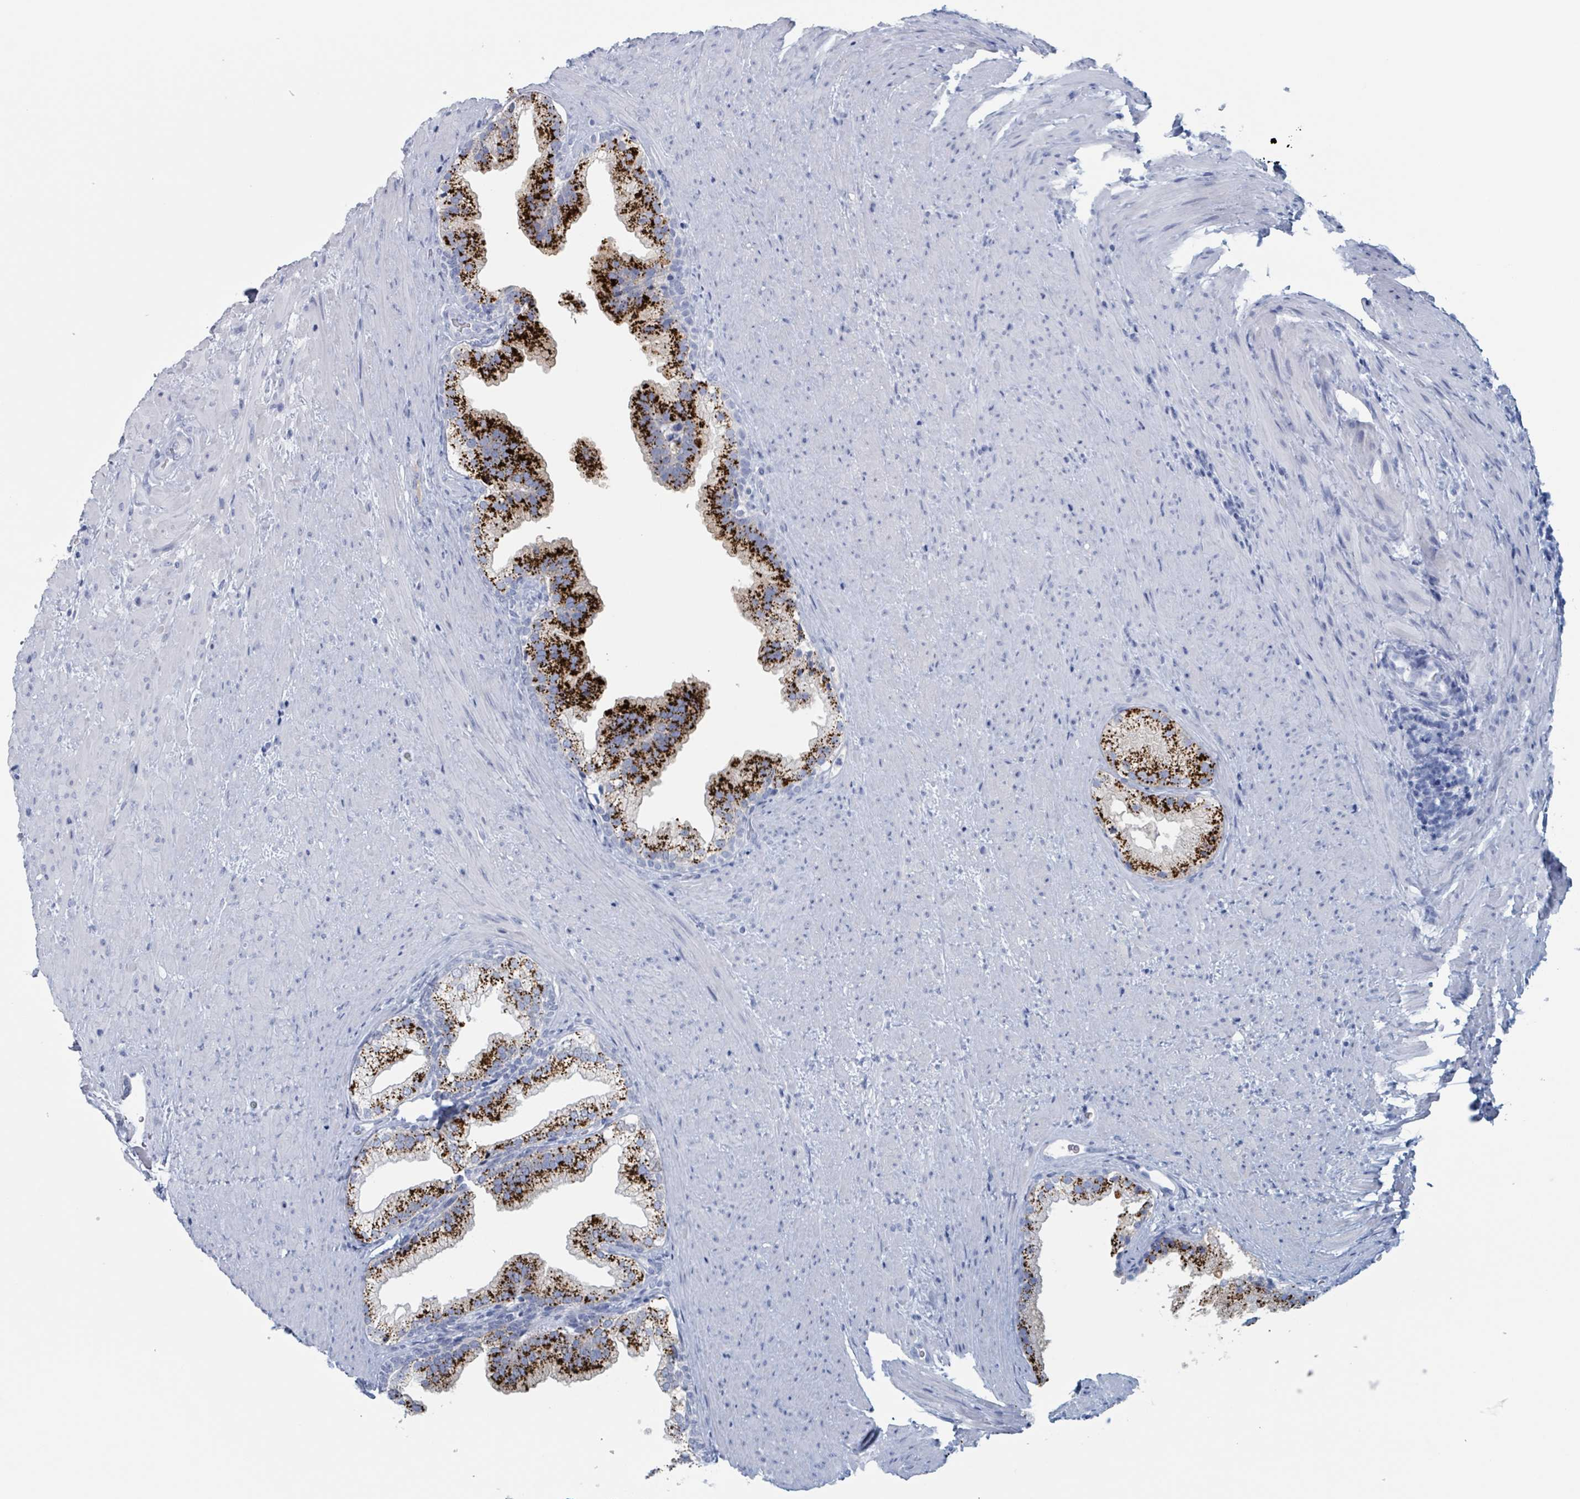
{"staining": {"intensity": "strong", "quantity": "25%-75%", "location": "cytoplasmic/membranous"}, "tissue": "prostate", "cell_type": "Glandular cells", "image_type": "normal", "snomed": [{"axis": "morphology", "description": "Normal tissue, NOS"}, {"axis": "topography", "description": "Prostate"}], "caption": "Immunohistochemical staining of unremarkable human prostate reveals 25%-75% levels of strong cytoplasmic/membranous protein staining in about 25%-75% of glandular cells.", "gene": "KLK4", "patient": {"sex": "male", "age": 76}}